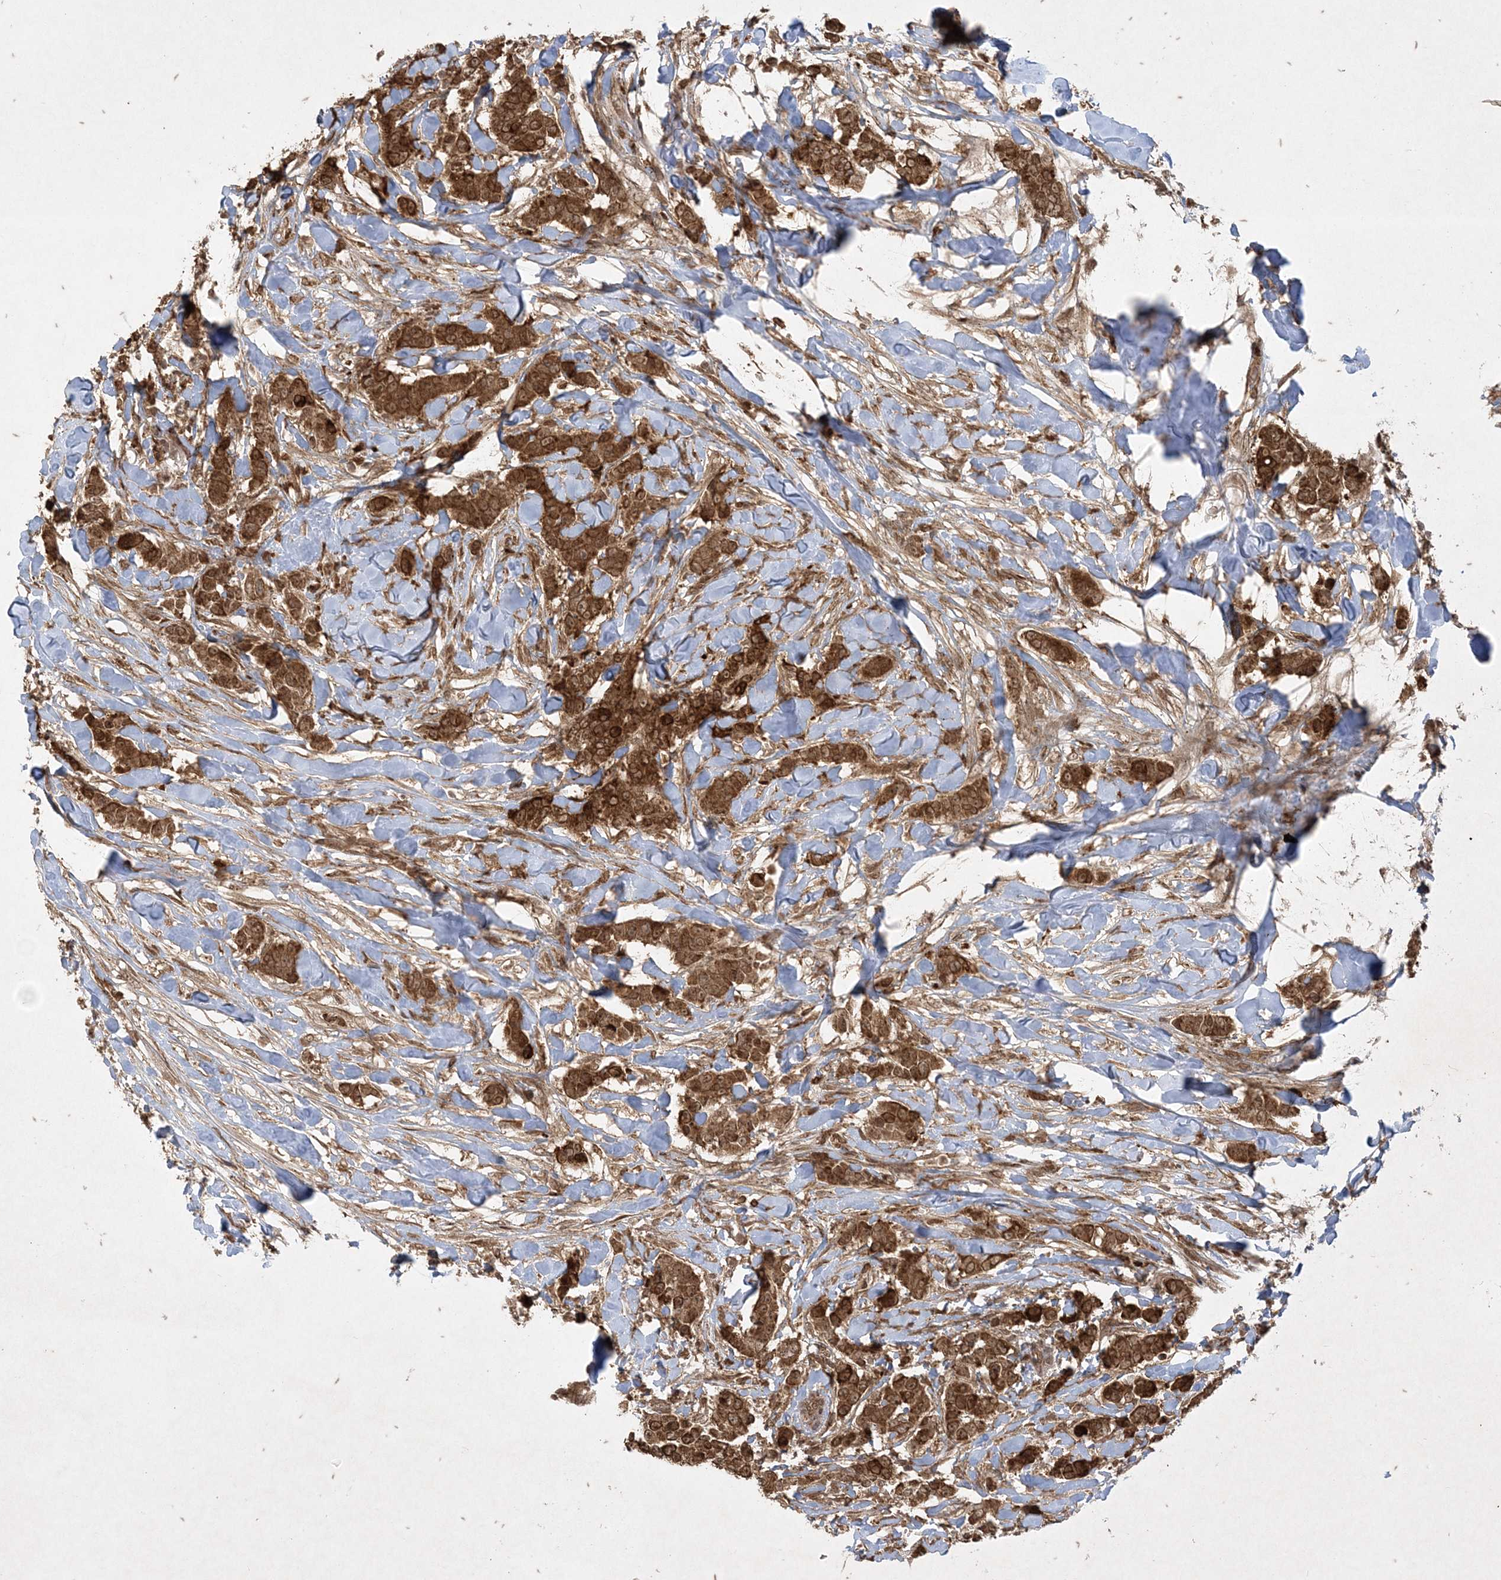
{"staining": {"intensity": "strong", "quantity": ">75%", "location": "cytoplasmic/membranous"}, "tissue": "breast cancer", "cell_type": "Tumor cells", "image_type": "cancer", "snomed": [{"axis": "morphology", "description": "Duct carcinoma"}, {"axis": "topography", "description": "Breast"}], "caption": "An image of human breast cancer stained for a protein displays strong cytoplasmic/membranous brown staining in tumor cells. The staining was performed using DAB to visualize the protein expression in brown, while the nuclei were stained in blue with hematoxylin (Magnification: 20x).", "gene": "RRAS", "patient": {"sex": "female", "age": 40}}